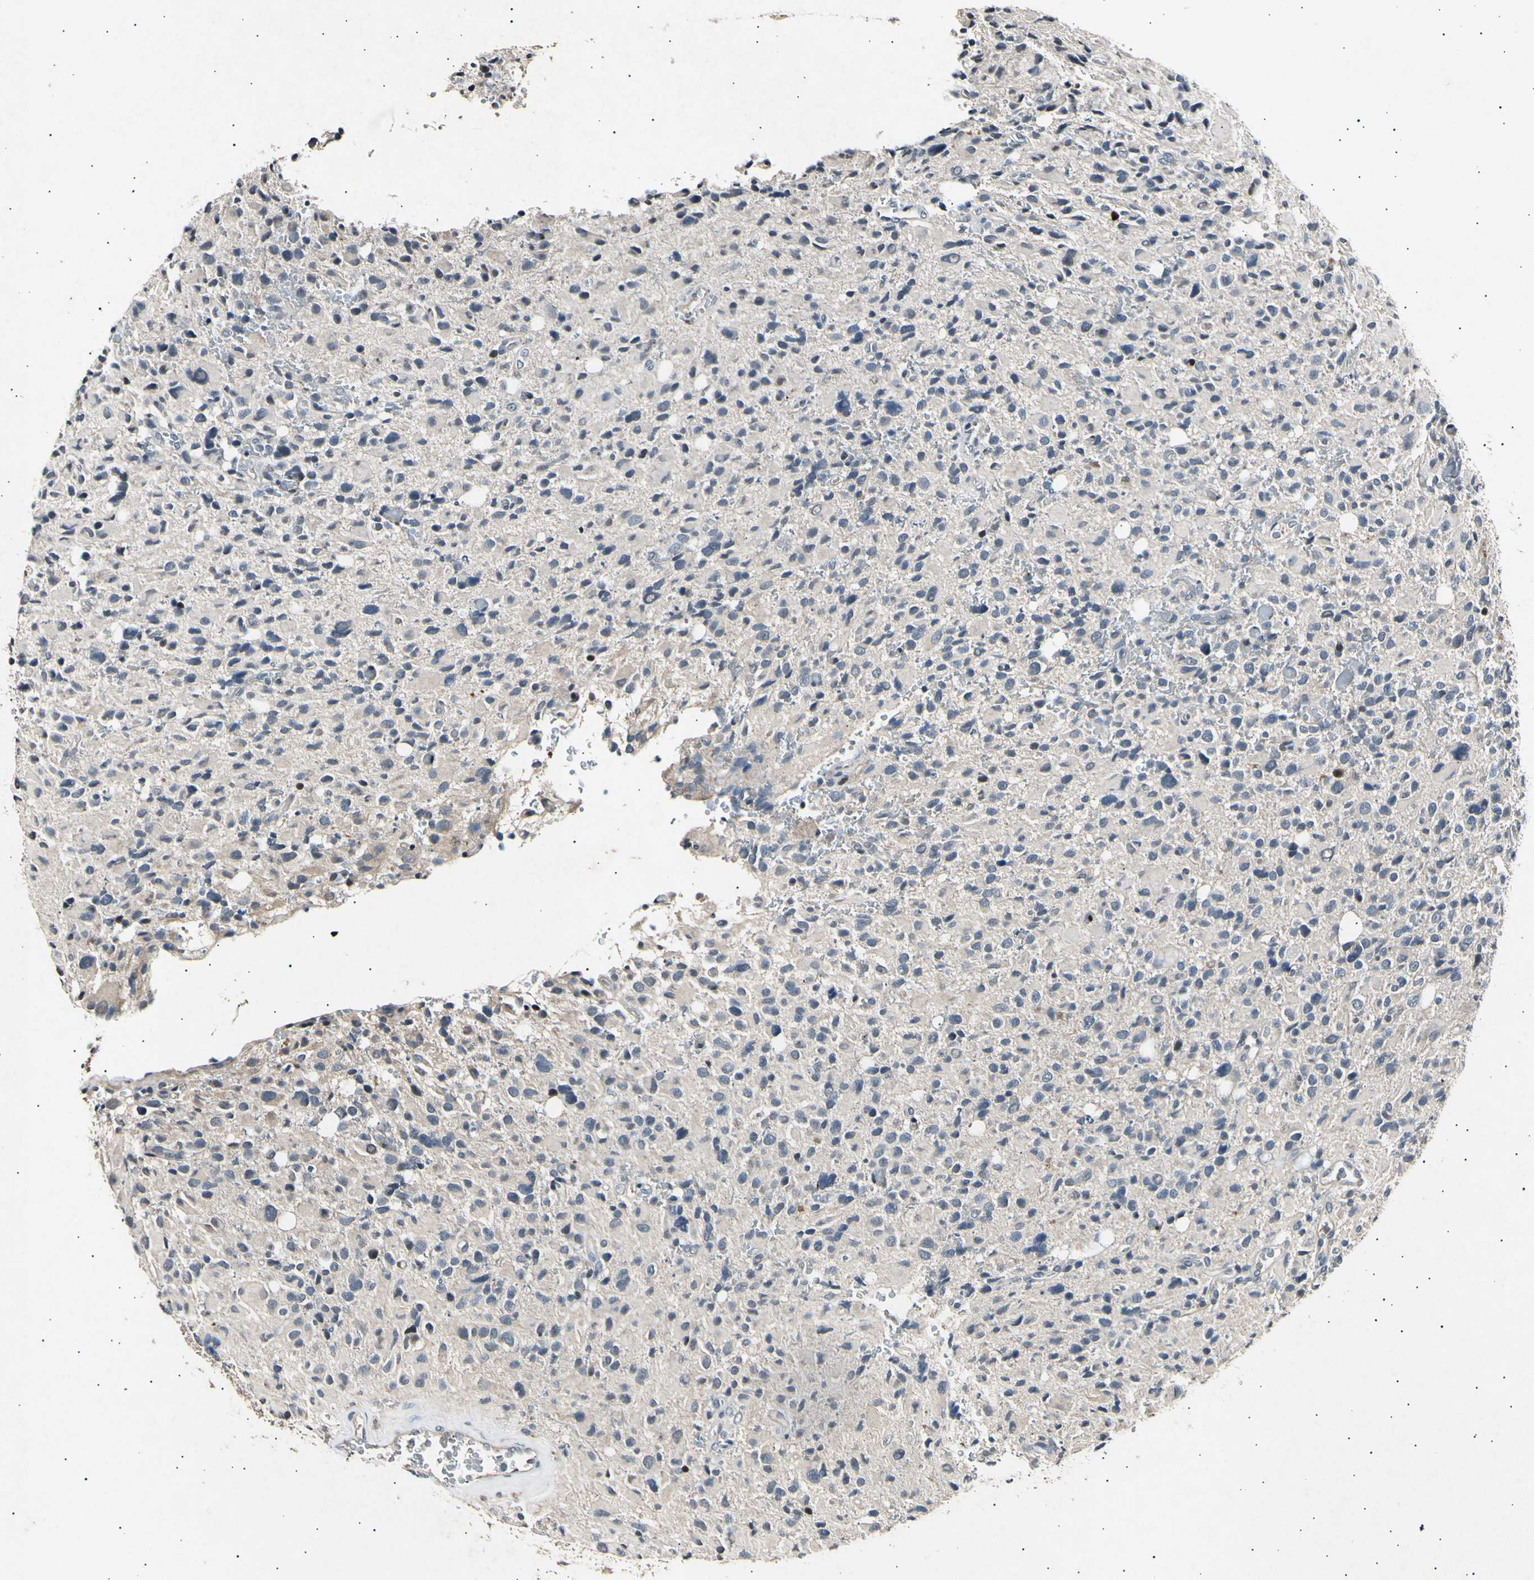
{"staining": {"intensity": "negative", "quantity": "none", "location": "none"}, "tissue": "glioma", "cell_type": "Tumor cells", "image_type": "cancer", "snomed": [{"axis": "morphology", "description": "Glioma, malignant, High grade"}, {"axis": "topography", "description": "Brain"}], "caption": "Tumor cells show no significant expression in glioma. (Brightfield microscopy of DAB IHC at high magnification).", "gene": "ADCY3", "patient": {"sex": "male", "age": 48}}